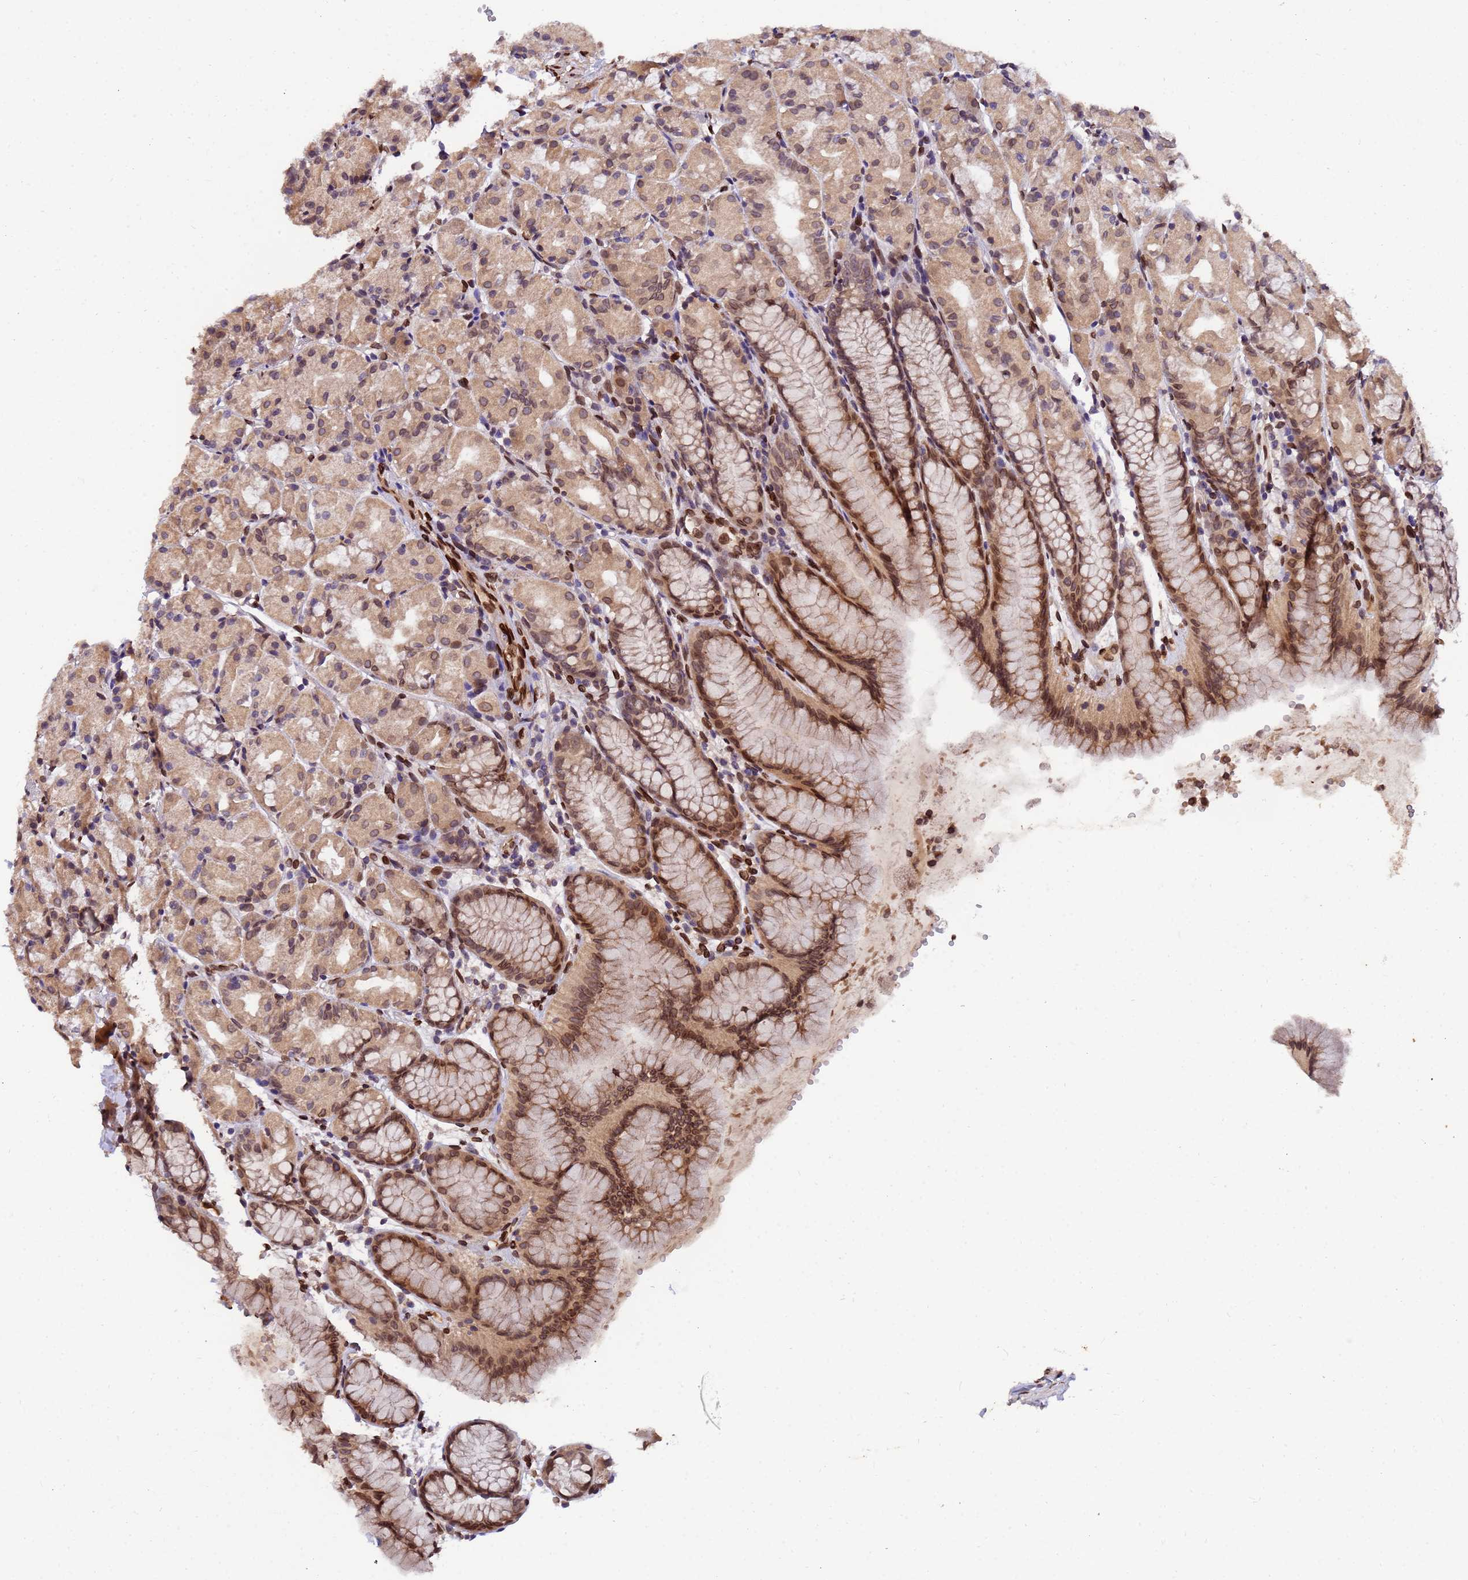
{"staining": {"intensity": "moderate", "quantity": ">75%", "location": "cytoplasmic/membranous,nuclear"}, "tissue": "stomach", "cell_type": "Glandular cells", "image_type": "normal", "snomed": [{"axis": "morphology", "description": "Normal tissue, NOS"}, {"axis": "topography", "description": "Stomach, upper"}], "caption": "Moderate cytoplasmic/membranous,nuclear staining for a protein is present in about >75% of glandular cells of benign stomach using immunohistochemistry (IHC).", "gene": "GPR135", "patient": {"sex": "male", "age": 47}}